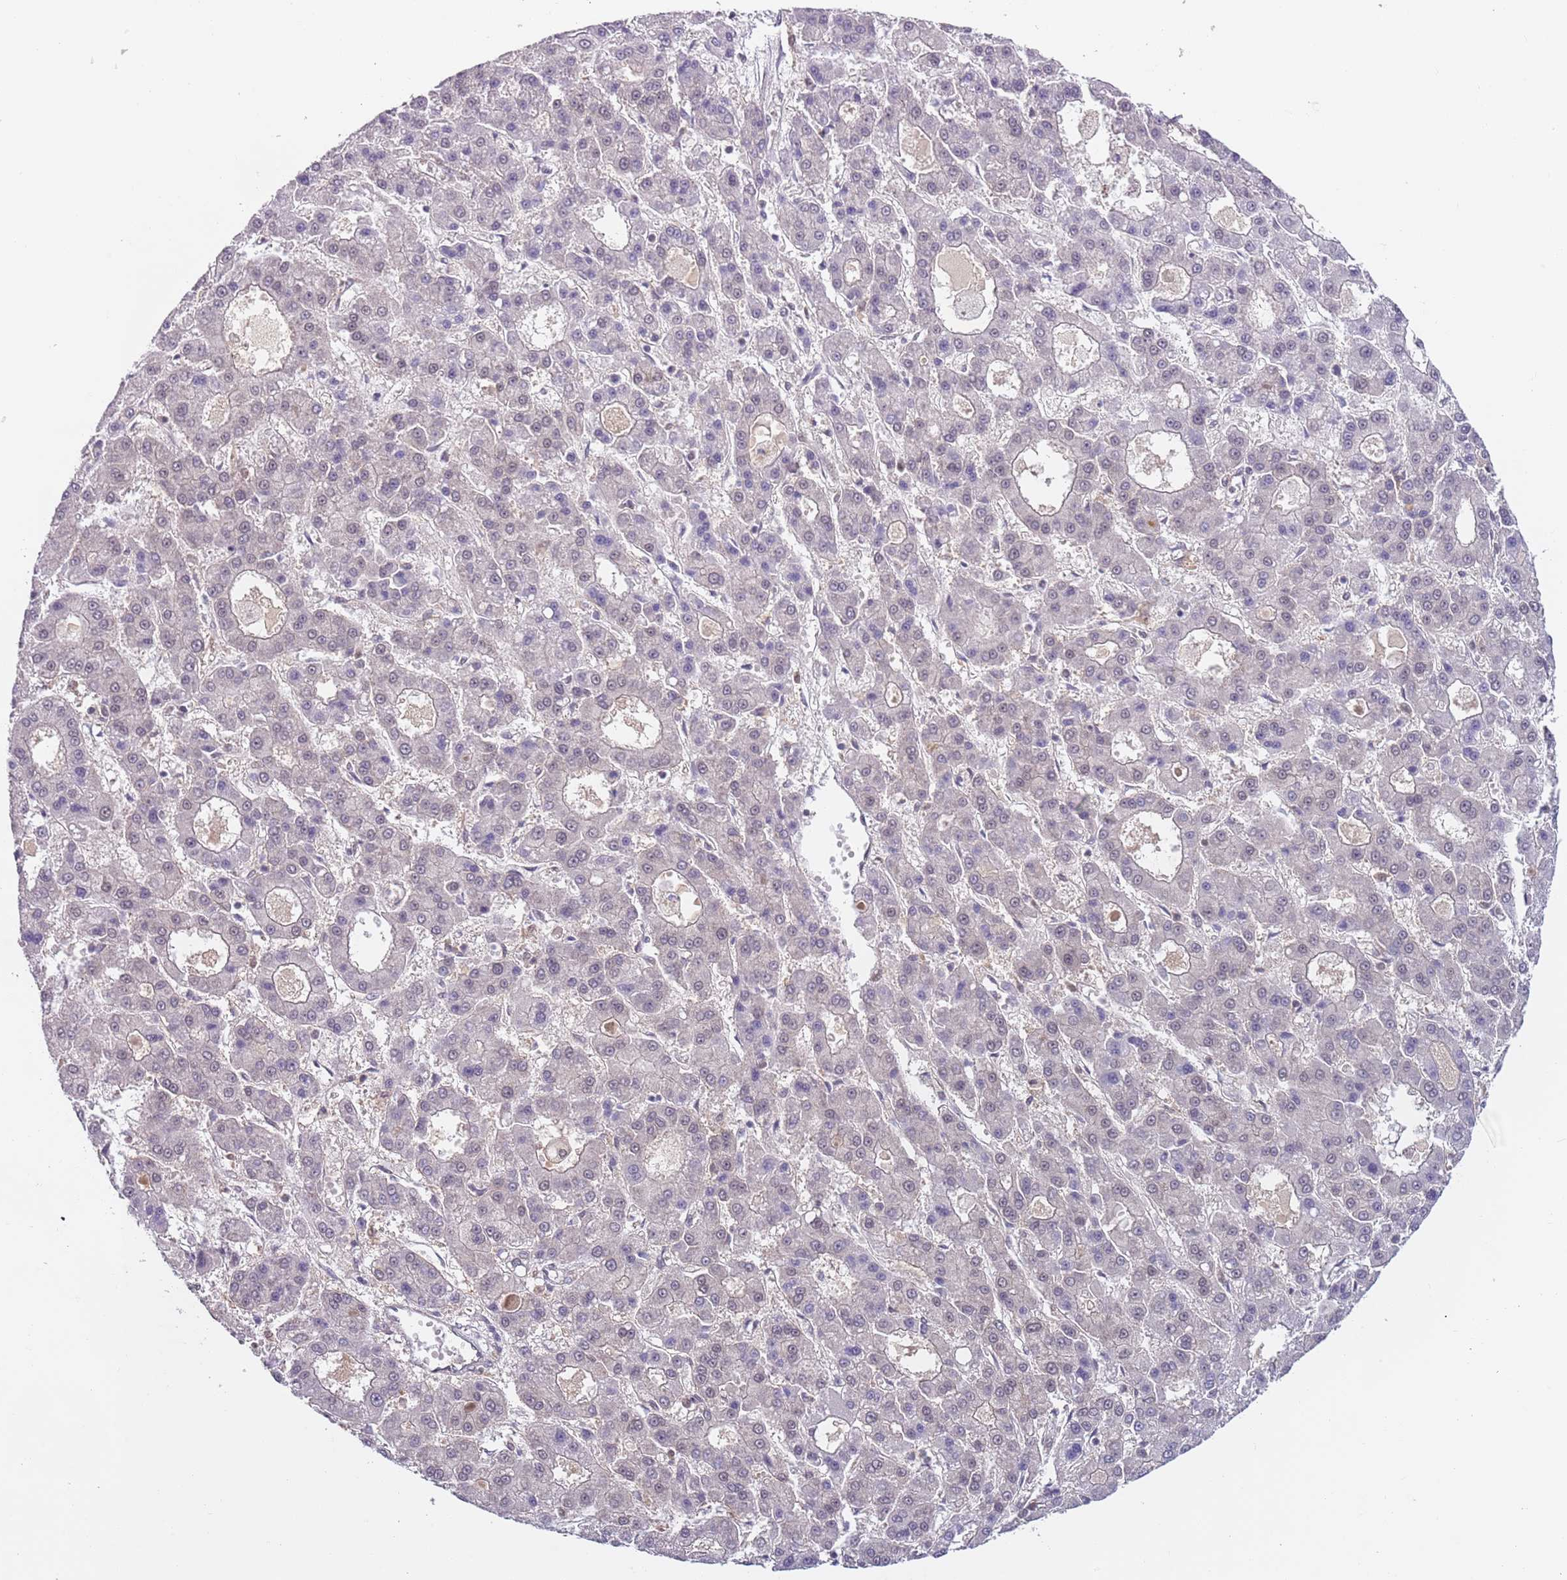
{"staining": {"intensity": "negative", "quantity": "none", "location": "none"}, "tissue": "liver cancer", "cell_type": "Tumor cells", "image_type": "cancer", "snomed": [{"axis": "morphology", "description": "Carcinoma, Hepatocellular, NOS"}, {"axis": "topography", "description": "Liver"}], "caption": "The IHC histopathology image has no significant positivity in tumor cells of hepatocellular carcinoma (liver) tissue.", "gene": "PGLS", "patient": {"sex": "male", "age": 70}}